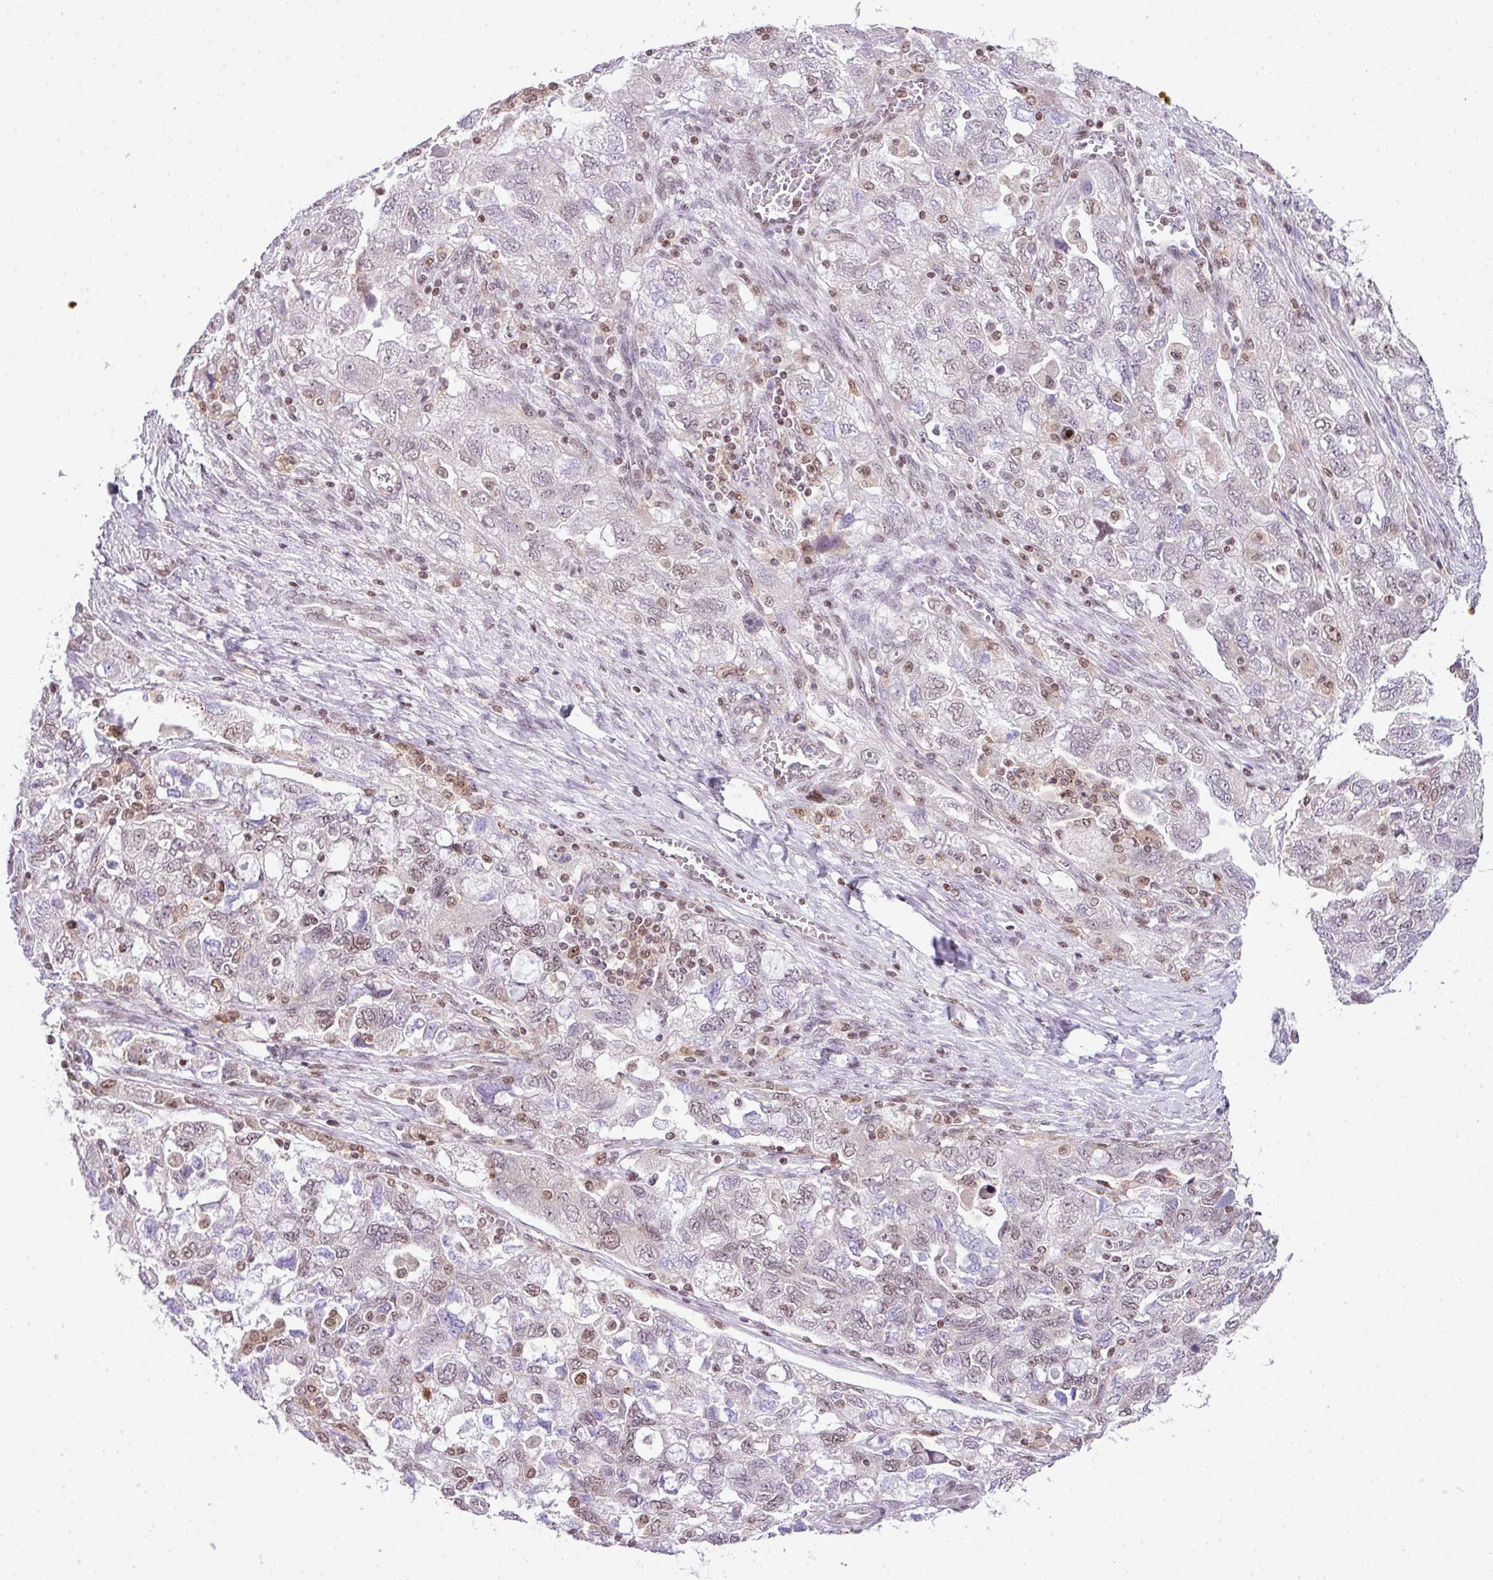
{"staining": {"intensity": "weak", "quantity": "<25%", "location": "nuclear"}, "tissue": "ovarian cancer", "cell_type": "Tumor cells", "image_type": "cancer", "snomed": [{"axis": "morphology", "description": "Carcinoma, NOS"}, {"axis": "morphology", "description": "Cystadenocarcinoma, serous, NOS"}, {"axis": "topography", "description": "Ovary"}], "caption": "The immunohistochemistry photomicrograph has no significant expression in tumor cells of serous cystadenocarcinoma (ovarian) tissue.", "gene": "CCDC137", "patient": {"sex": "female", "age": 69}}